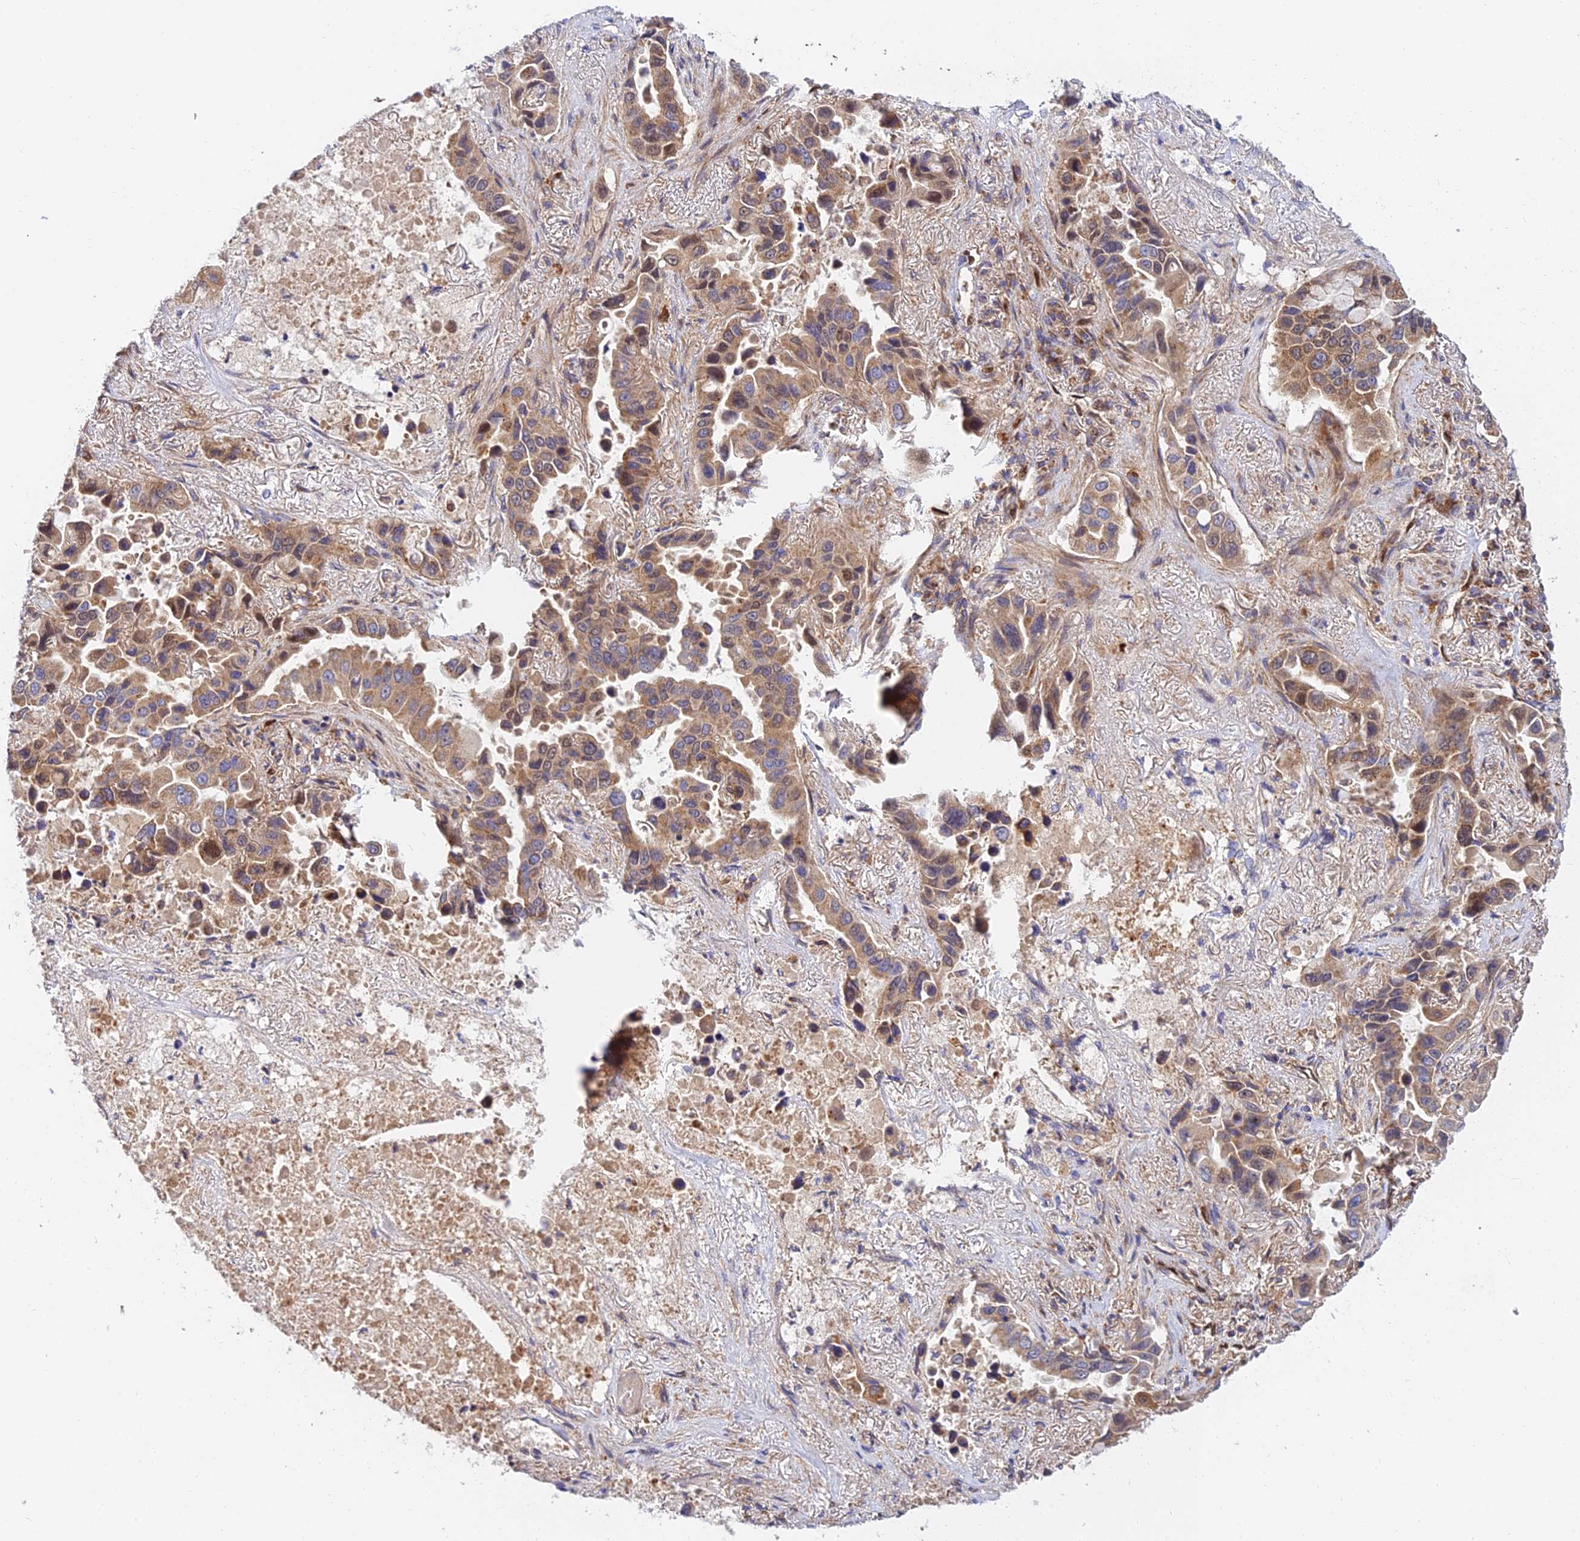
{"staining": {"intensity": "moderate", "quantity": ">75%", "location": "cytoplasmic/membranous"}, "tissue": "lung cancer", "cell_type": "Tumor cells", "image_type": "cancer", "snomed": [{"axis": "morphology", "description": "Adenocarcinoma, NOS"}, {"axis": "topography", "description": "Lung"}], "caption": "An IHC photomicrograph of neoplastic tissue is shown. Protein staining in brown shows moderate cytoplasmic/membranous positivity in lung adenocarcinoma within tumor cells.", "gene": "PODNL1", "patient": {"sex": "male", "age": 64}}